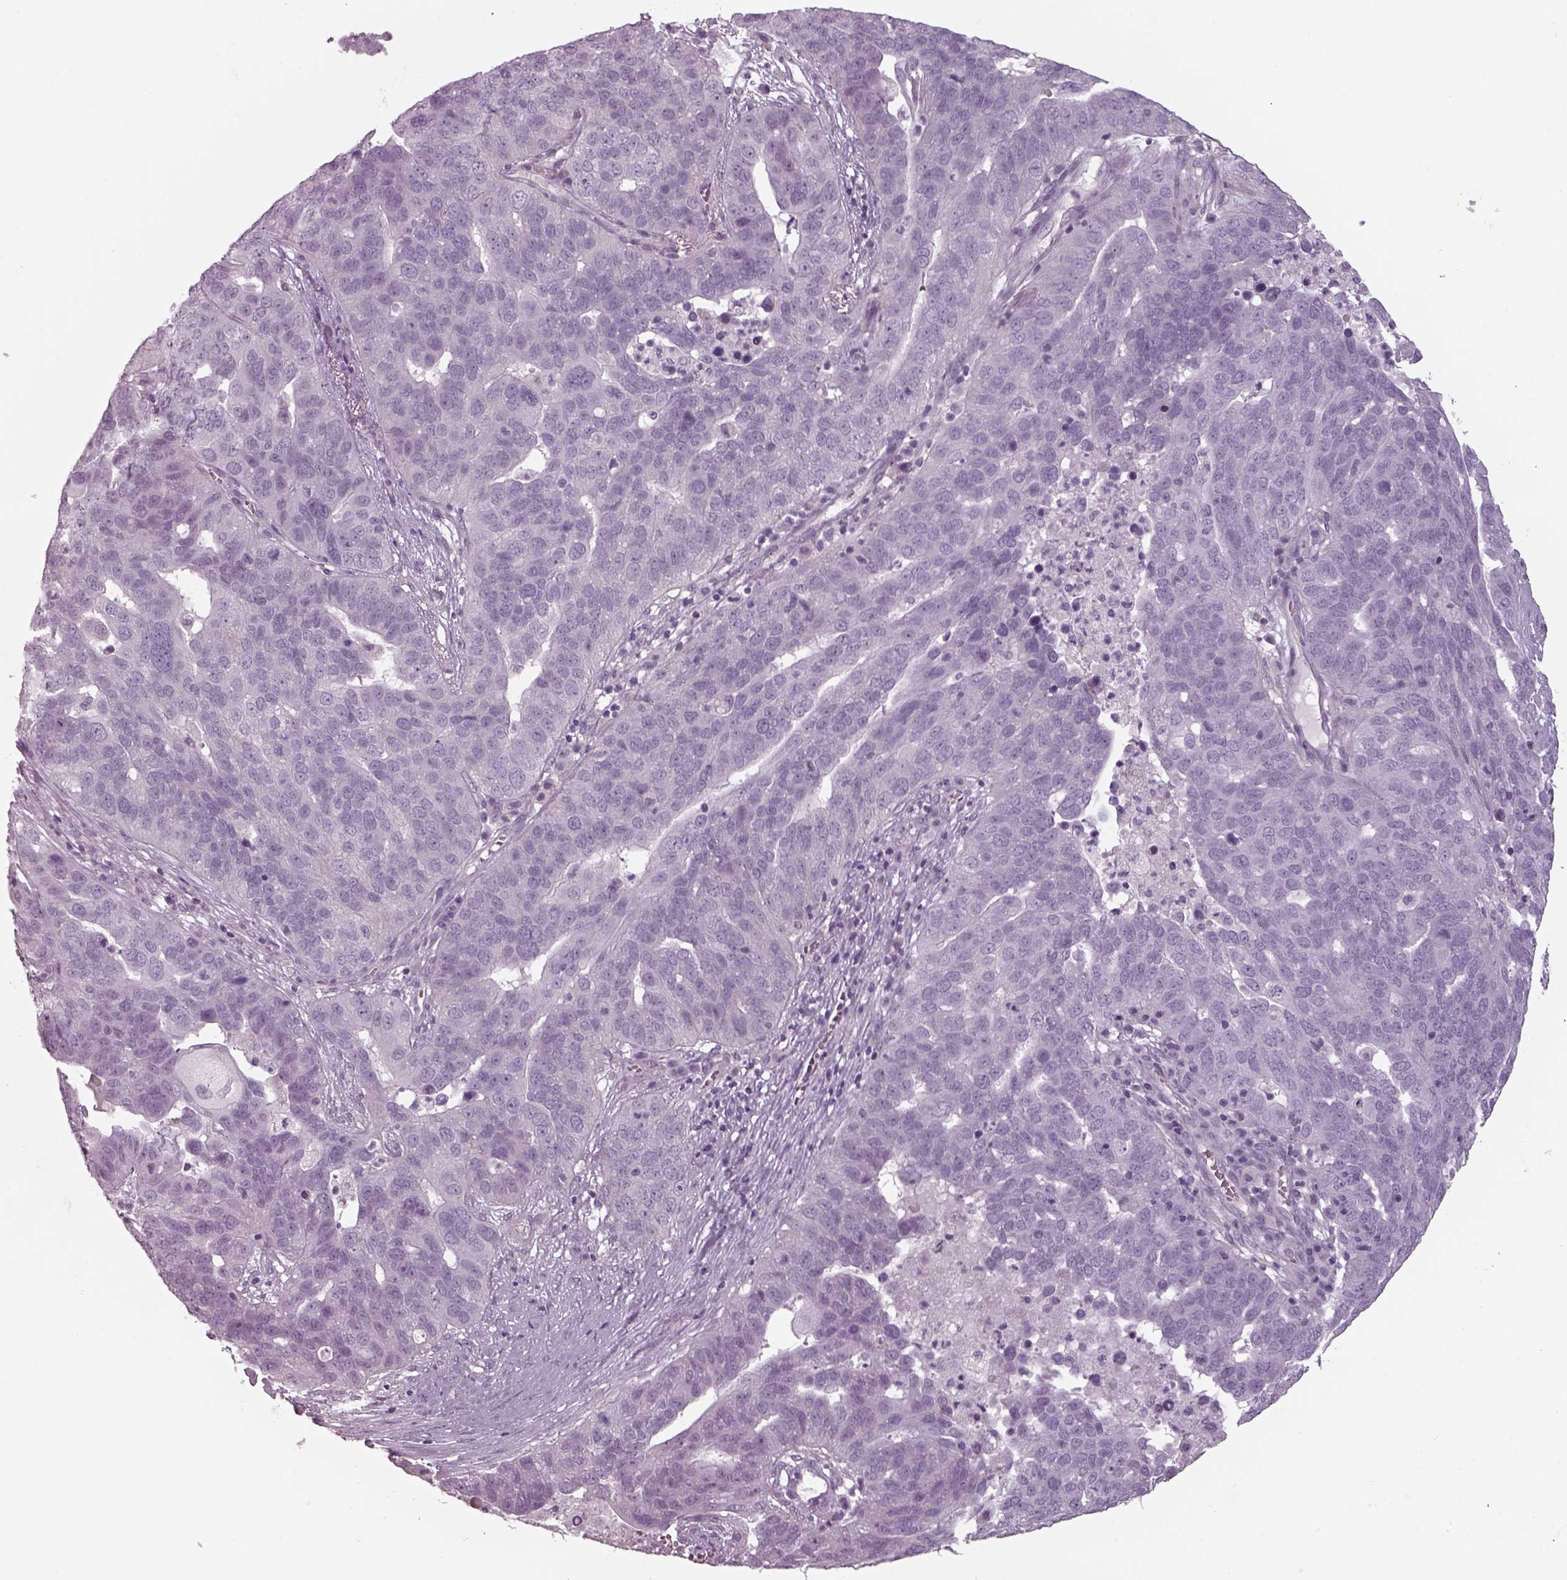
{"staining": {"intensity": "negative", "quantity": "none", "location": "none"}, "tissue": "ovarian cancer", "cell_type": "Tumor cells", "image_type": "cancer", "snomed": [{"axis": "morphology", "description": "Carcinoma, endometroid"}, {"axis": "topography", "description": "Soft tissue"}, {"axis": "topography", "description": "Ovary"}], "caption": "This is an immunohistochemistry image of human ovarian endometroid carcinoma. There is no expression in tumor cells.", "gene": "SEPTIN14", "patient": {"sex": "female", "age": 52}}